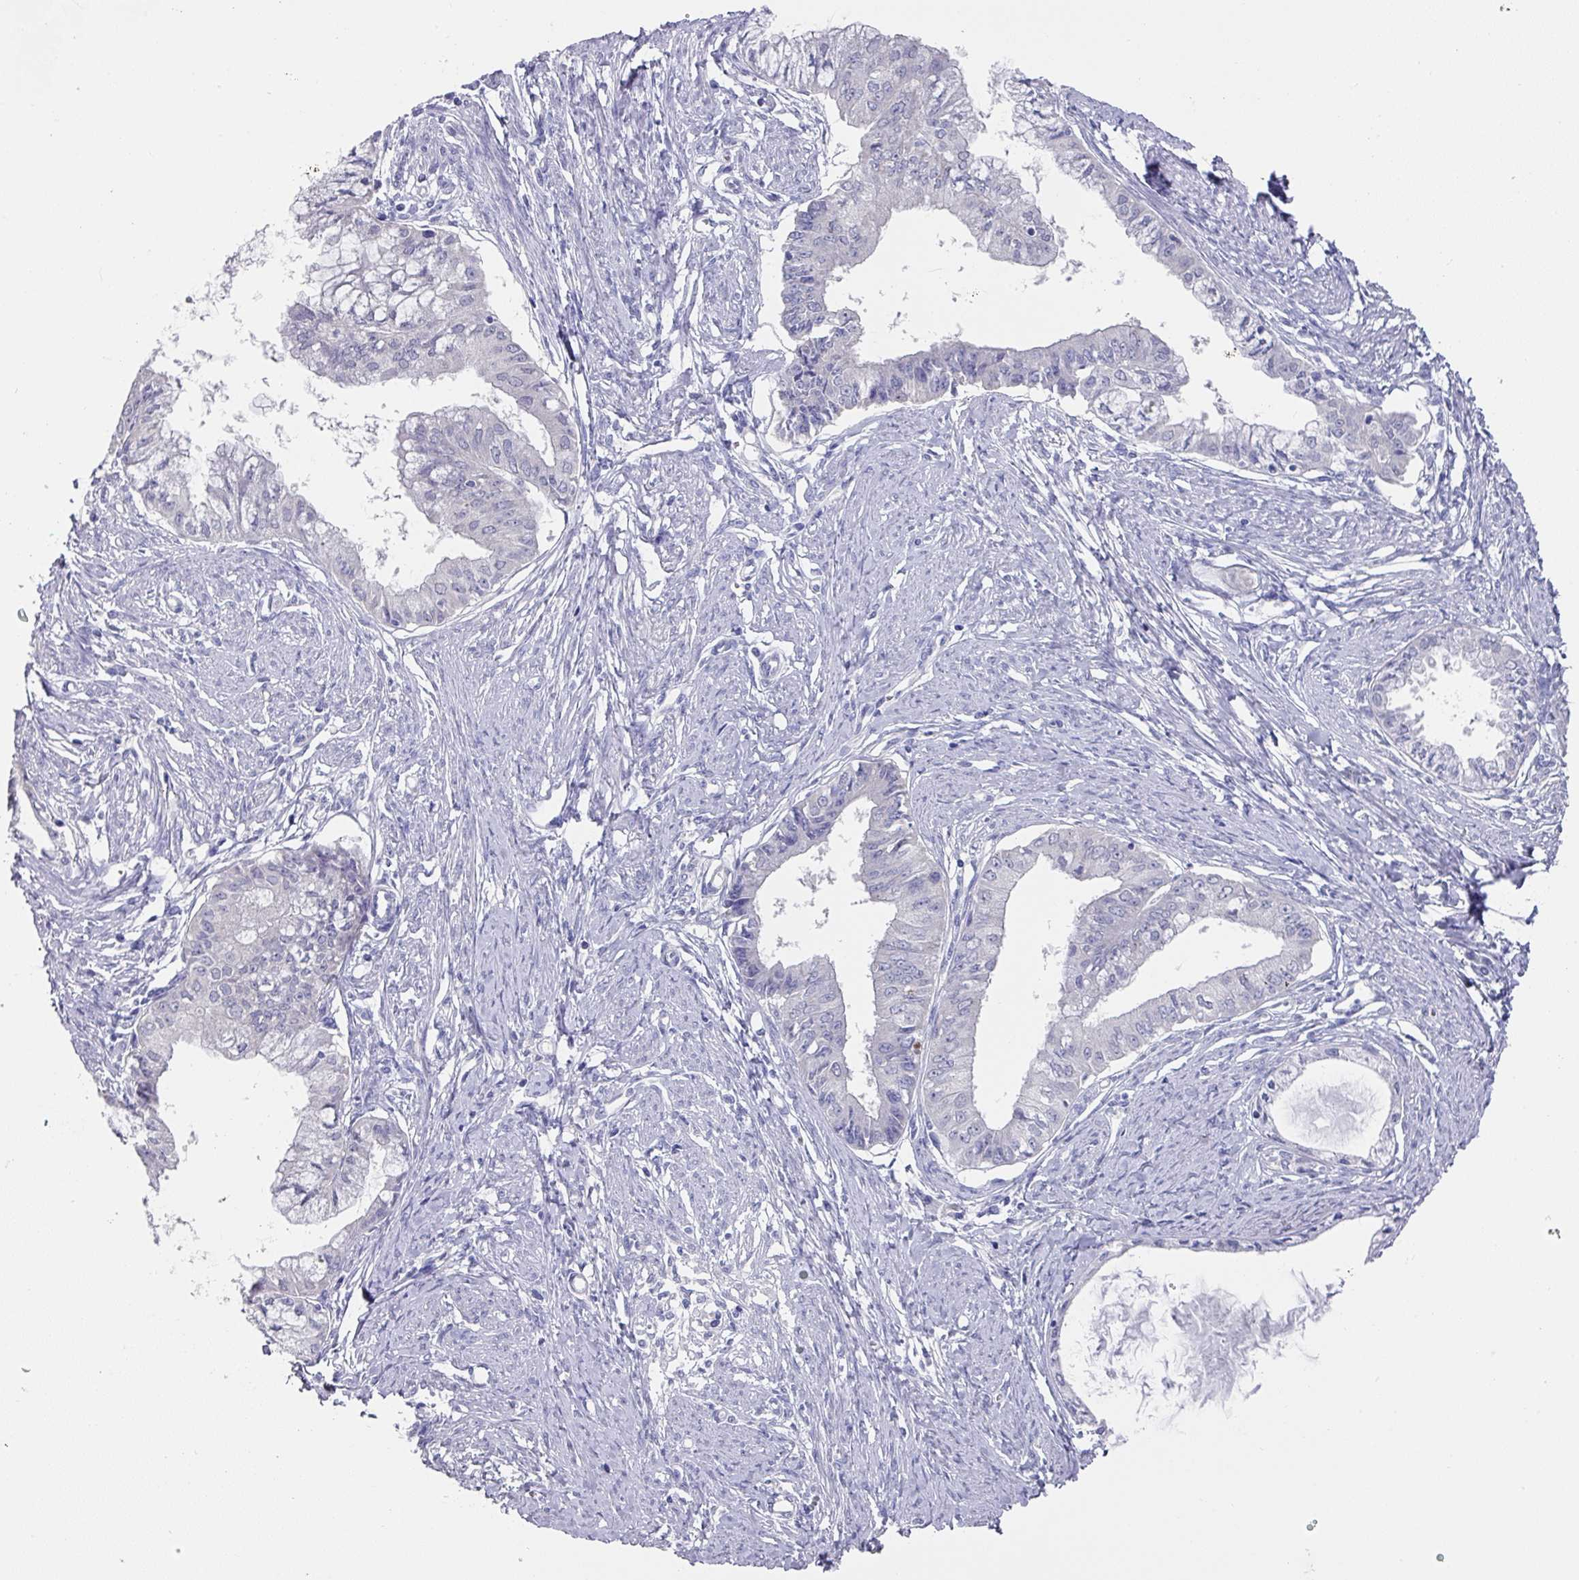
{"staining": {"intensity": "negative", "quantity": "none", "location": "none"}, "tissue": "endometrial cancer", "cell_type": "Tumor cells", "image_type": "cancer", "snomed": [{"axis": "morphology", "description": "Adenocarcinoma, NOS"}, {"axis": "topography", "description": "Endometrium"}], "caption": "This is a photomicrograph of immunohistochemistry (IHC) staining of adenocarcinoma (endometrial), which shows no expression in tumor cells. Nuclei are stained in blue.", "gene": "DAZL", "patient": {"sex": "female", "age": 76}}